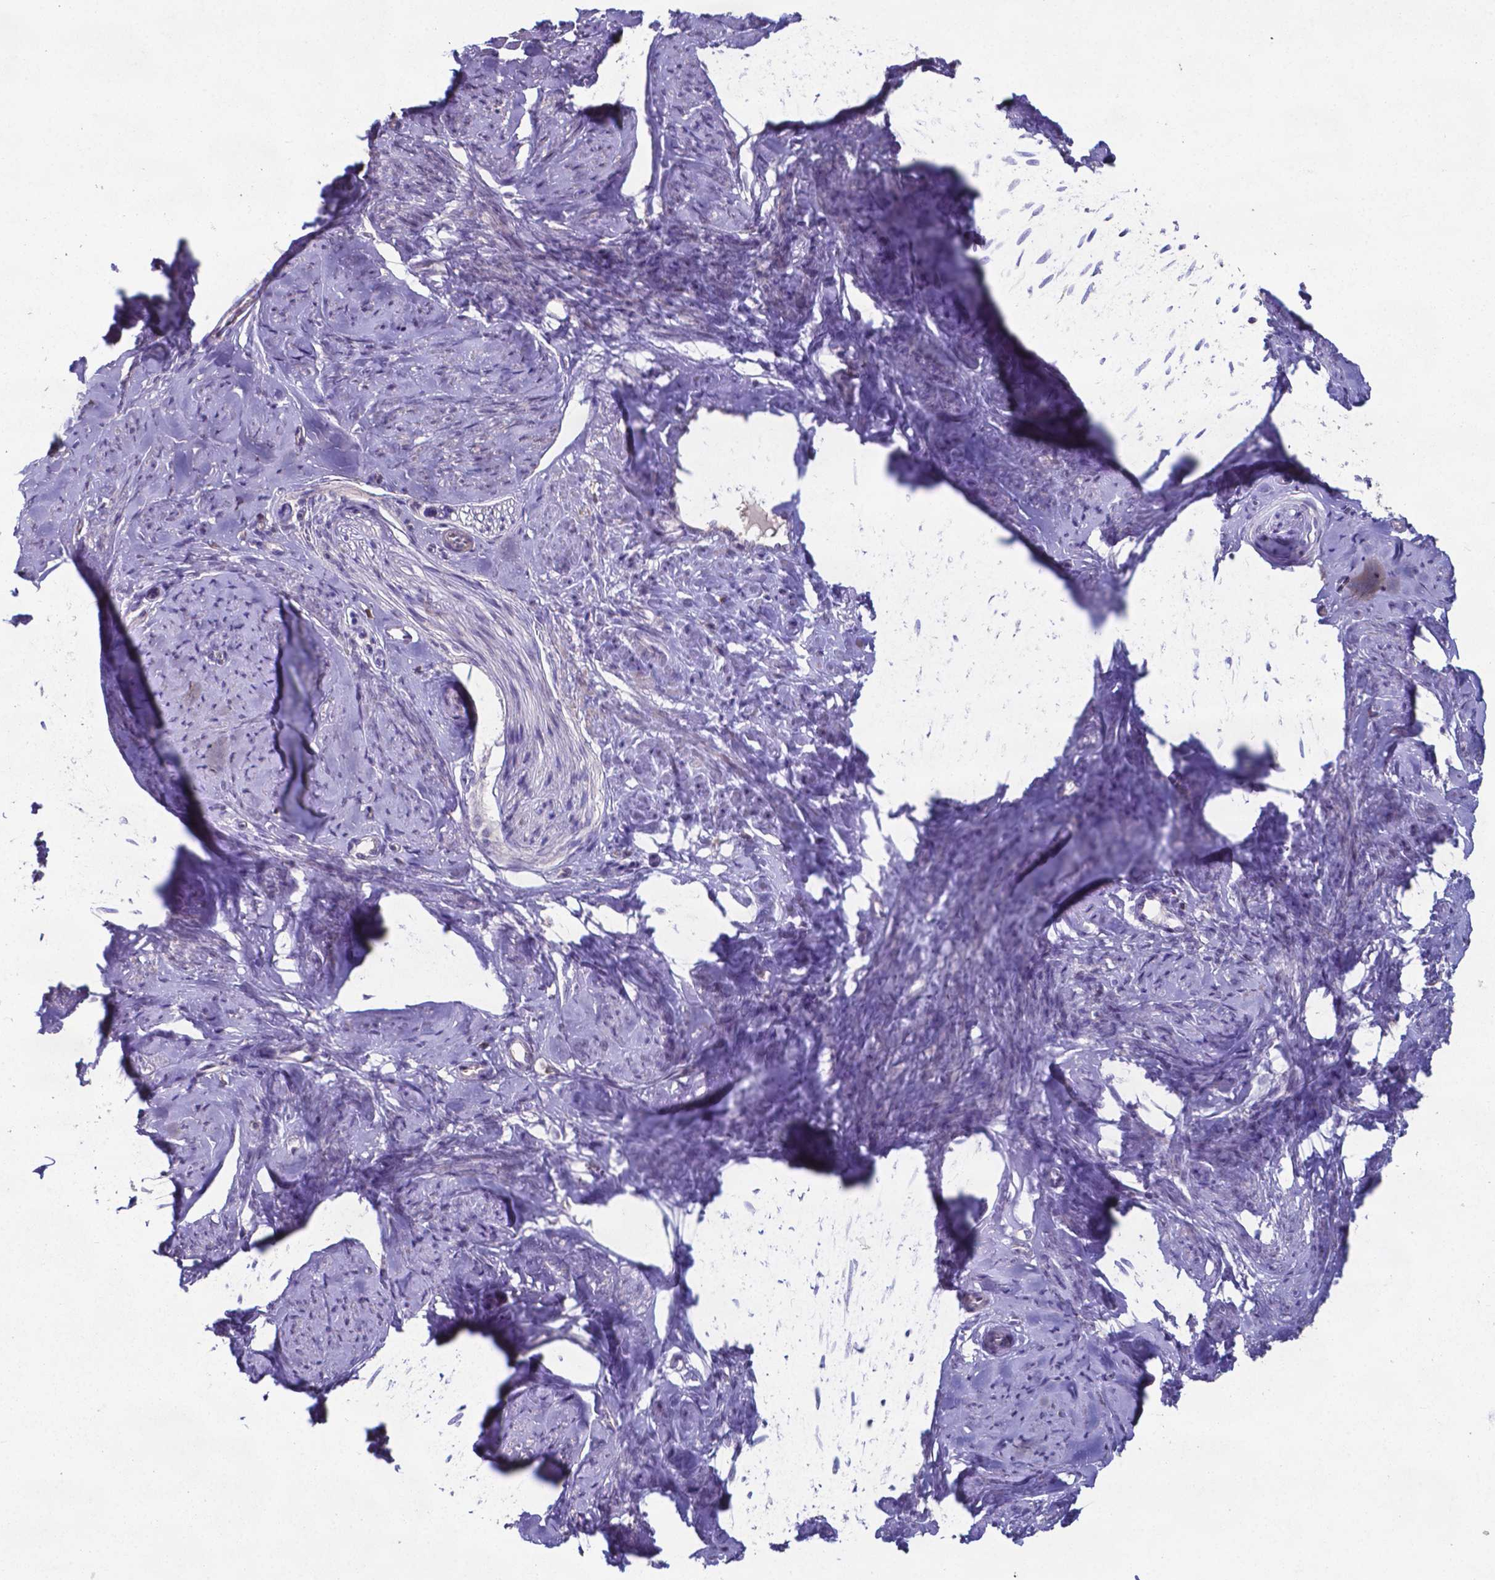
{"staining": {"intensity": "weak", "quantity": "25%-75%", "location": "cytoplasmic/membranous"}, "tissue": "smooth muscle", "cell_type": "Smooth muscle cells", "image_type": "normal", "snomed": [{"axis": "morphology", "description": "Normal tissue, NOS"}, {"axis": "topography", "description": "Smooth muscle"}], "caption": "The photomicrograph demonstrates immunohistochemical staining of unremarkable smooth muscle. There is weak cytoplasmic/membranous expression is present in about 25%-75% of smooth muscle cells. Nuclei are stained in blue.", "gene": "TYRO3", "patient": {"sex": "female", "age": 48}}